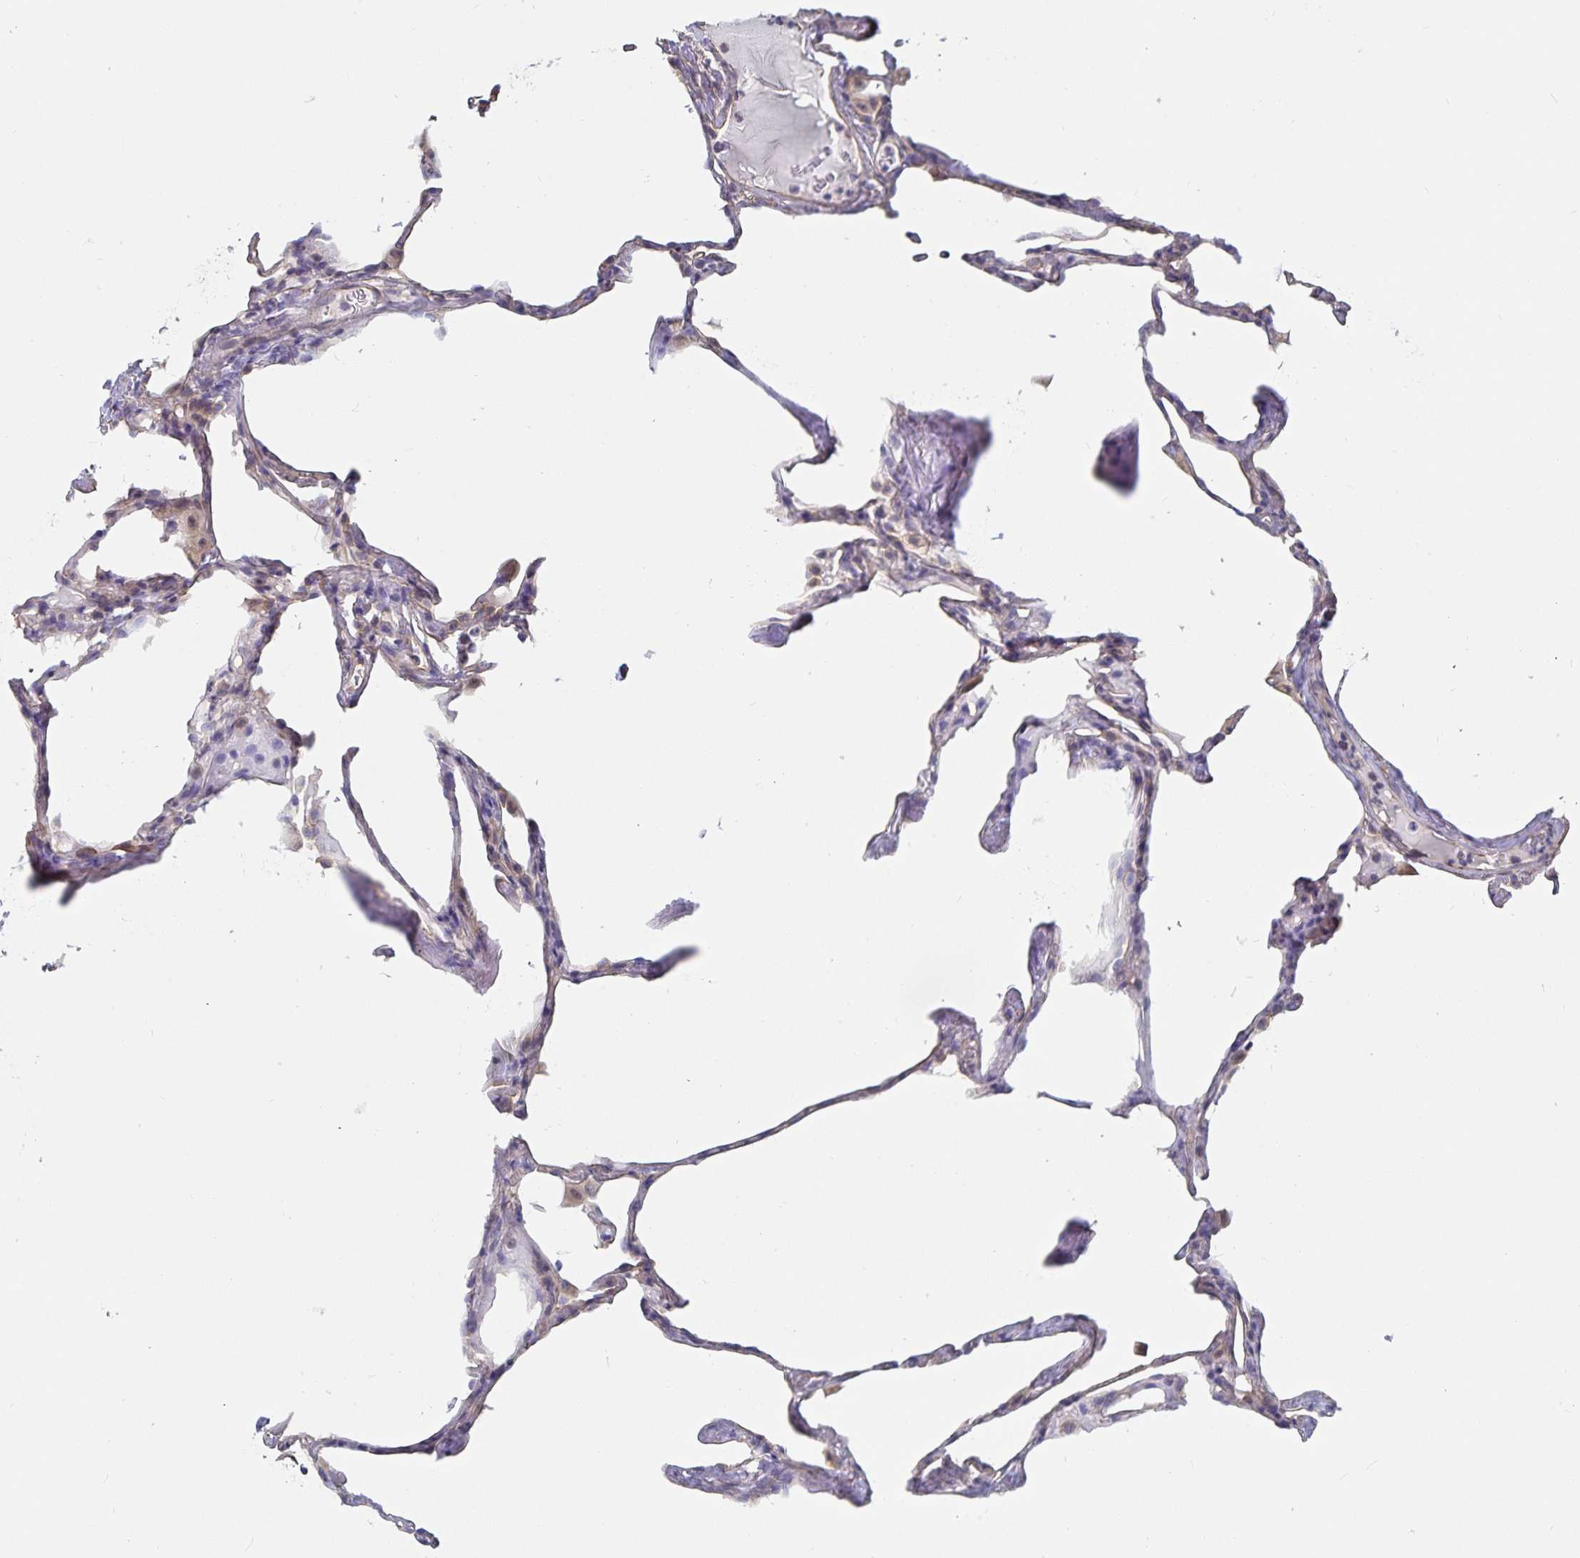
{"staining": {"intensity": "weak", "quantity": "<25%", "location": "cytoplasmic/membranous"}, "tissue": "lung", "cell_type": "Alveolar cells", "image_type": "normal", "snomed": [{"axis": "morphology", "description": "Normal tissue, NOS"}, {"axis": "topography", "description": "Lung"}], "caption": "The immunohistochemistry (IHC) histopathology image has no significant staining in alveolar cells of lung.", "gene": "SSTR1", "patient": {"sex": "male", "age": 65}}